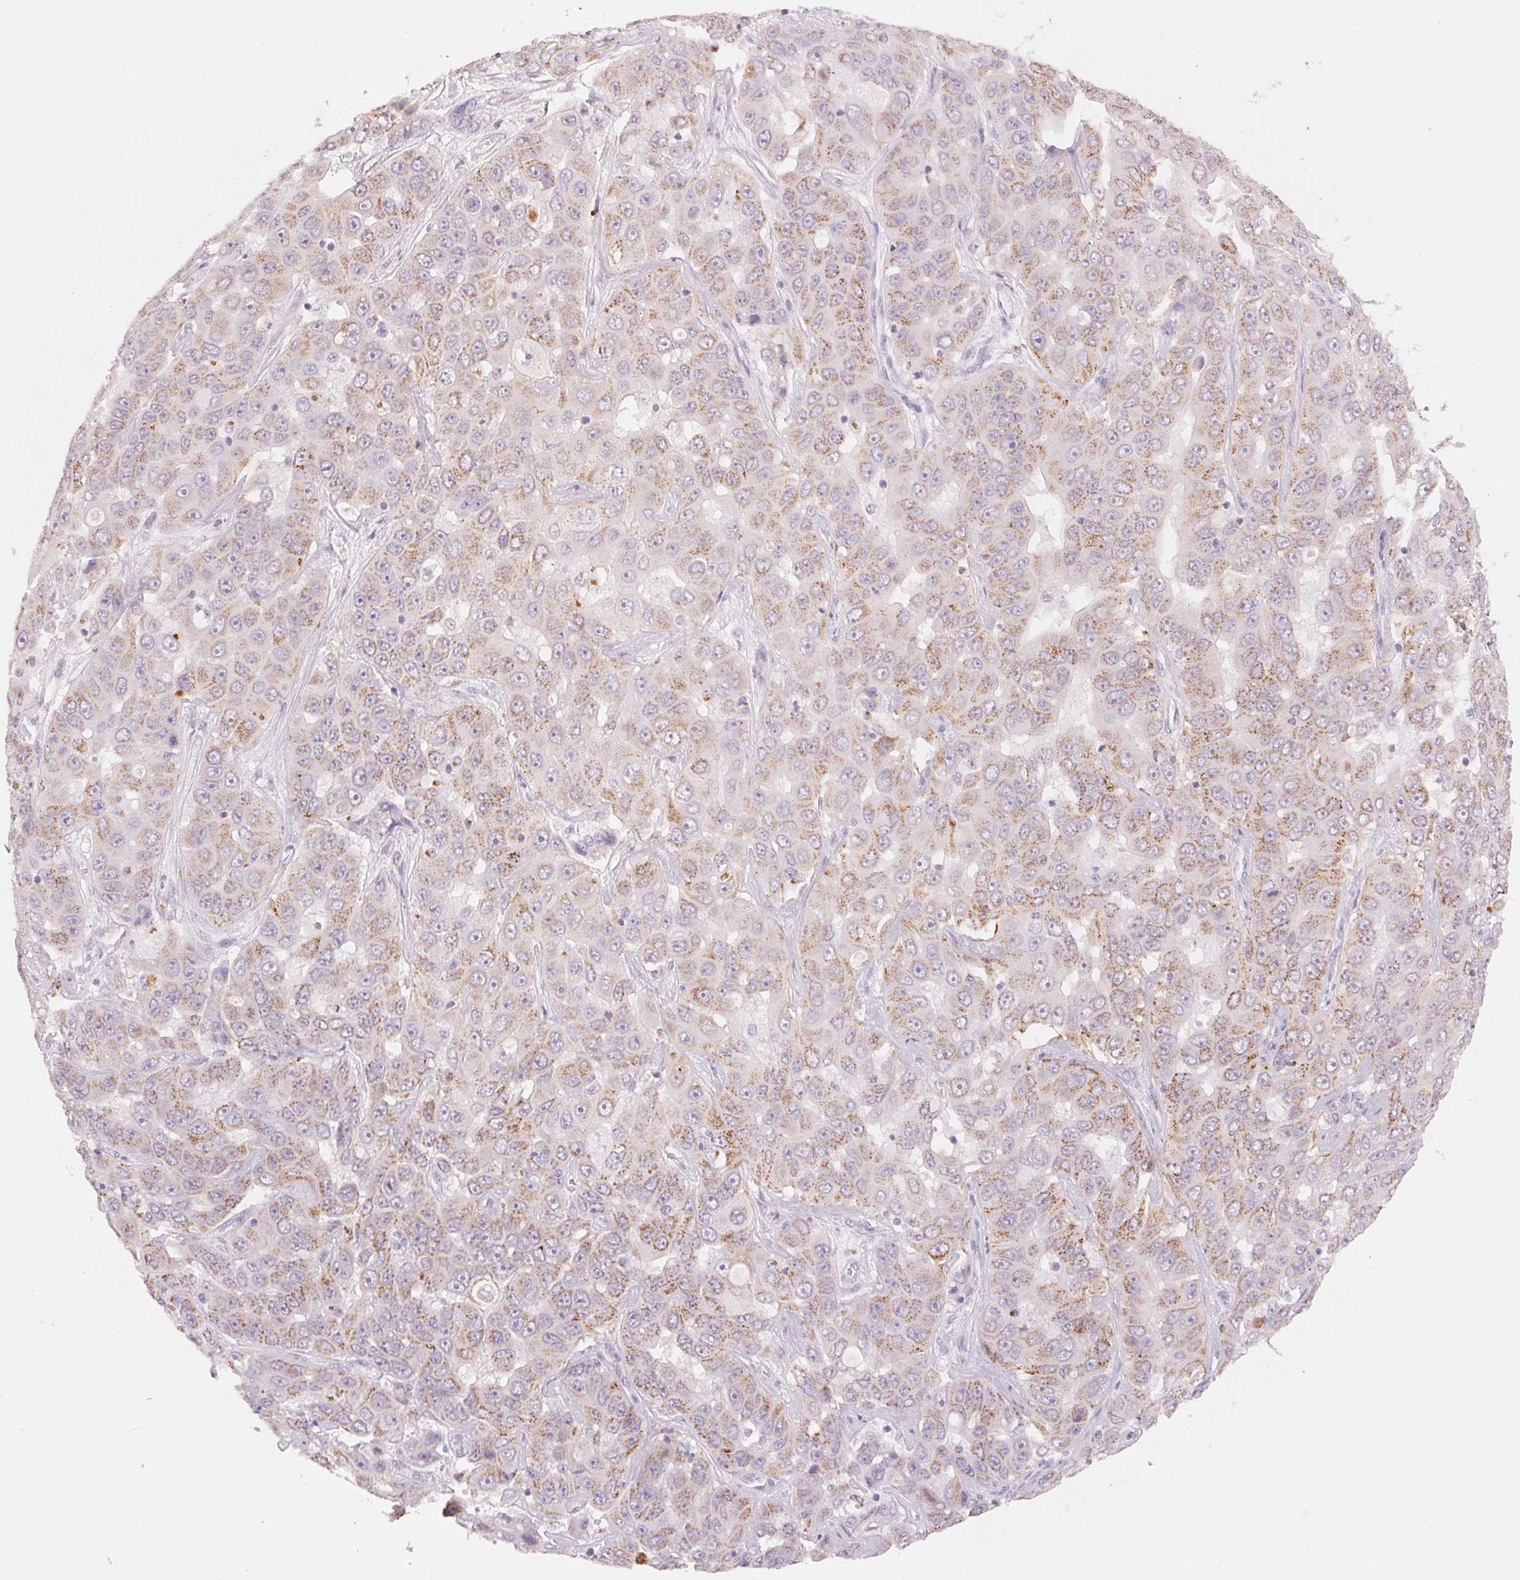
{"staining": {"intensity": "moderate", "quantity": ">75%", "location": "cytoplasmic/membranous"}, "tissue": "liver cancer", "cell_type": "Tumor cells", "image_type": "cancer", "snomed": [{"axis": "morphology", "description": "Cholangiocarcinoma"}, {"axis": "topography", "description": "Liver"}], "caption": "This micrograph demonstrates immunohistochemistry staining of human cholangiocarcinoma (liver), with medium moderate cytoplasmic/membranous positivity in approximately >75% of tumor cells.", "gene": "GALNT7", "patient": {"sex": "female", "age": 52}}